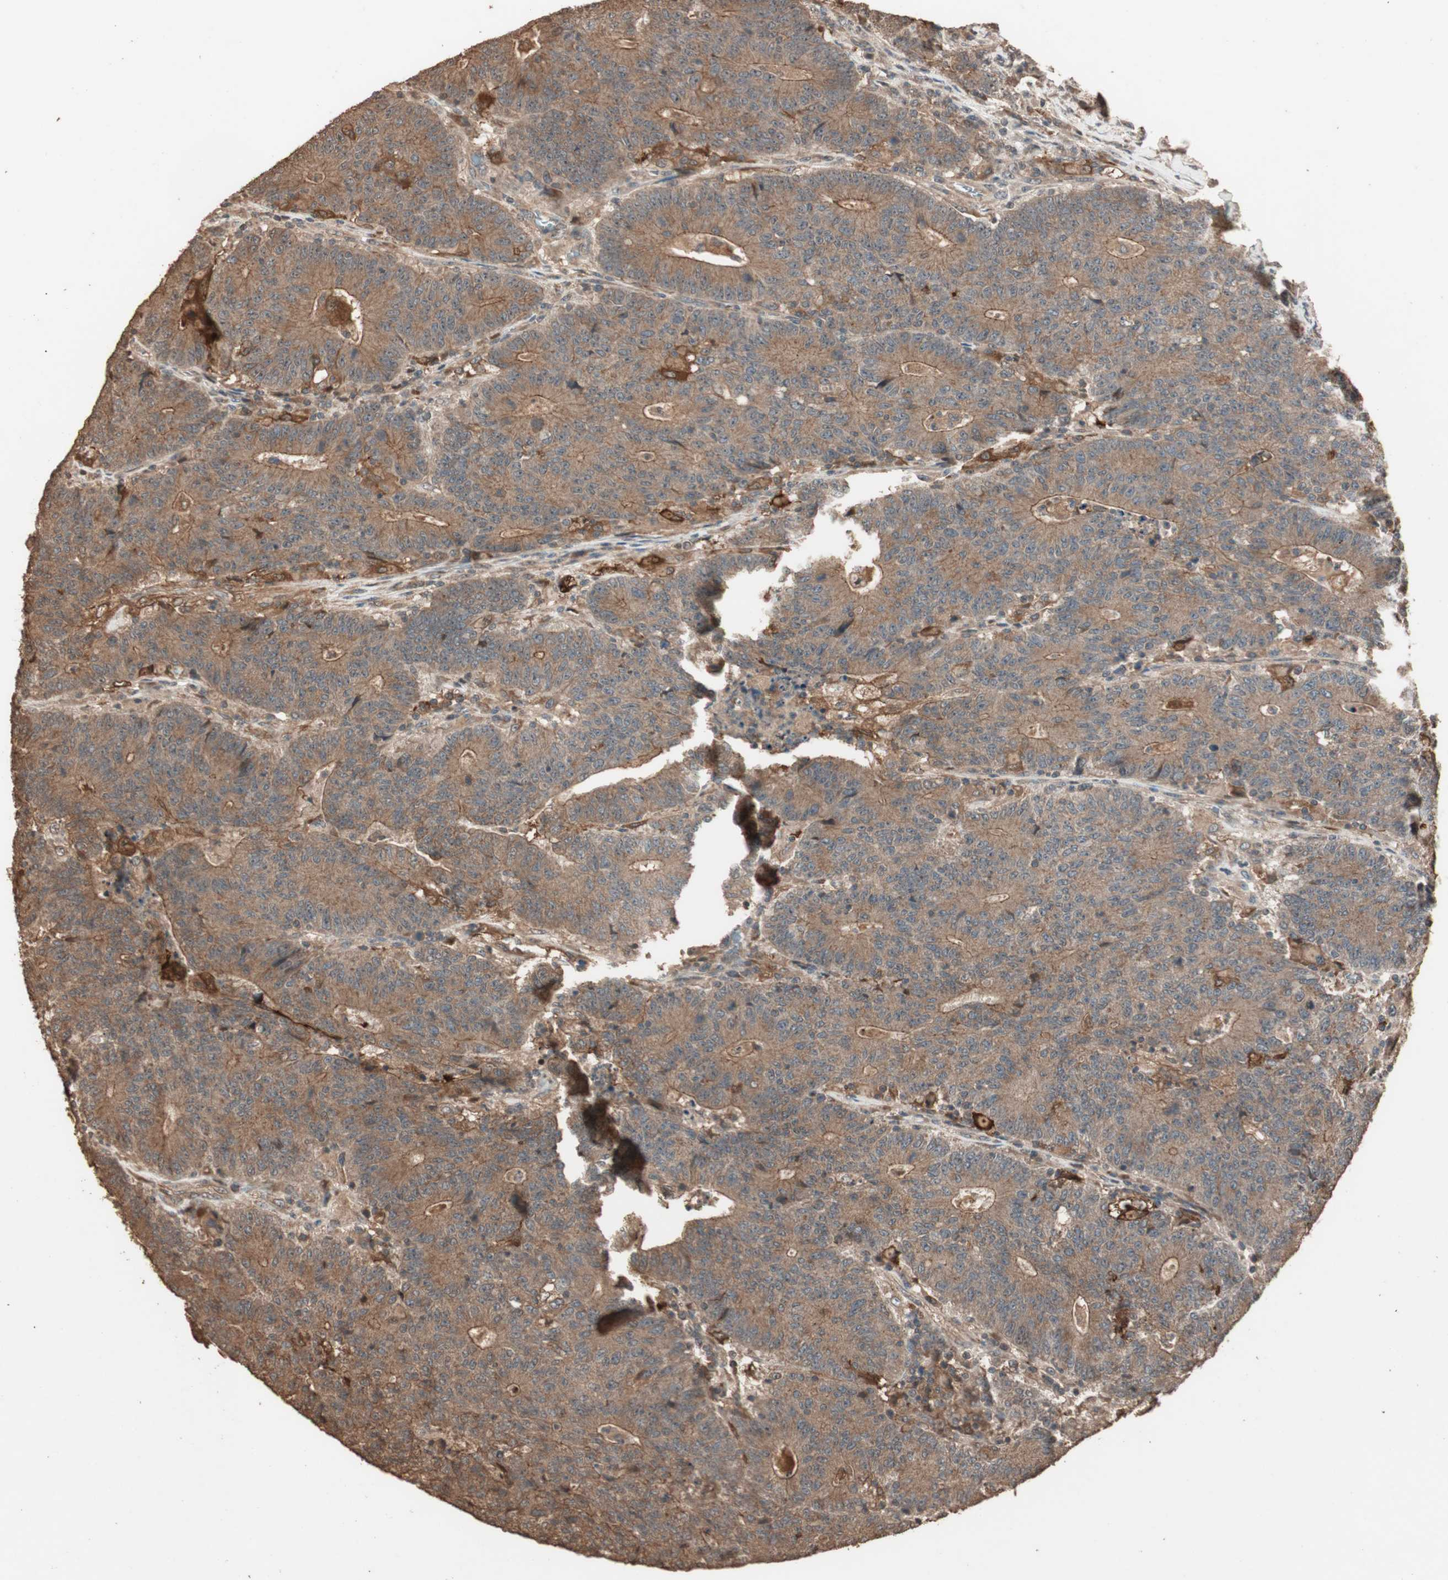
{"staining": {"intensity": "moderate", "quantity": ">75%", "location": "cytoplasmic/membranous"}, "tissue": "colorectal cancer", "cell_type": "Tumor cells", "image_type": "cancer", "snomed": [{"axis": "morphology", "description": "Normal tissue, NOS"}, {"axis": "morphology", "description": "Adenocarcinoma, NOS"}, {"axis": "topography", "description": "Colon"}], "caption": "Brown immunohistochemical staining in human adenocarcinoma (colorectal) demonstrates moderate cytoplasmic/membranous positivity in about >75% of tumor cells.", "gene": "USP20", "patient": {"sex": "female", "age": 75}}